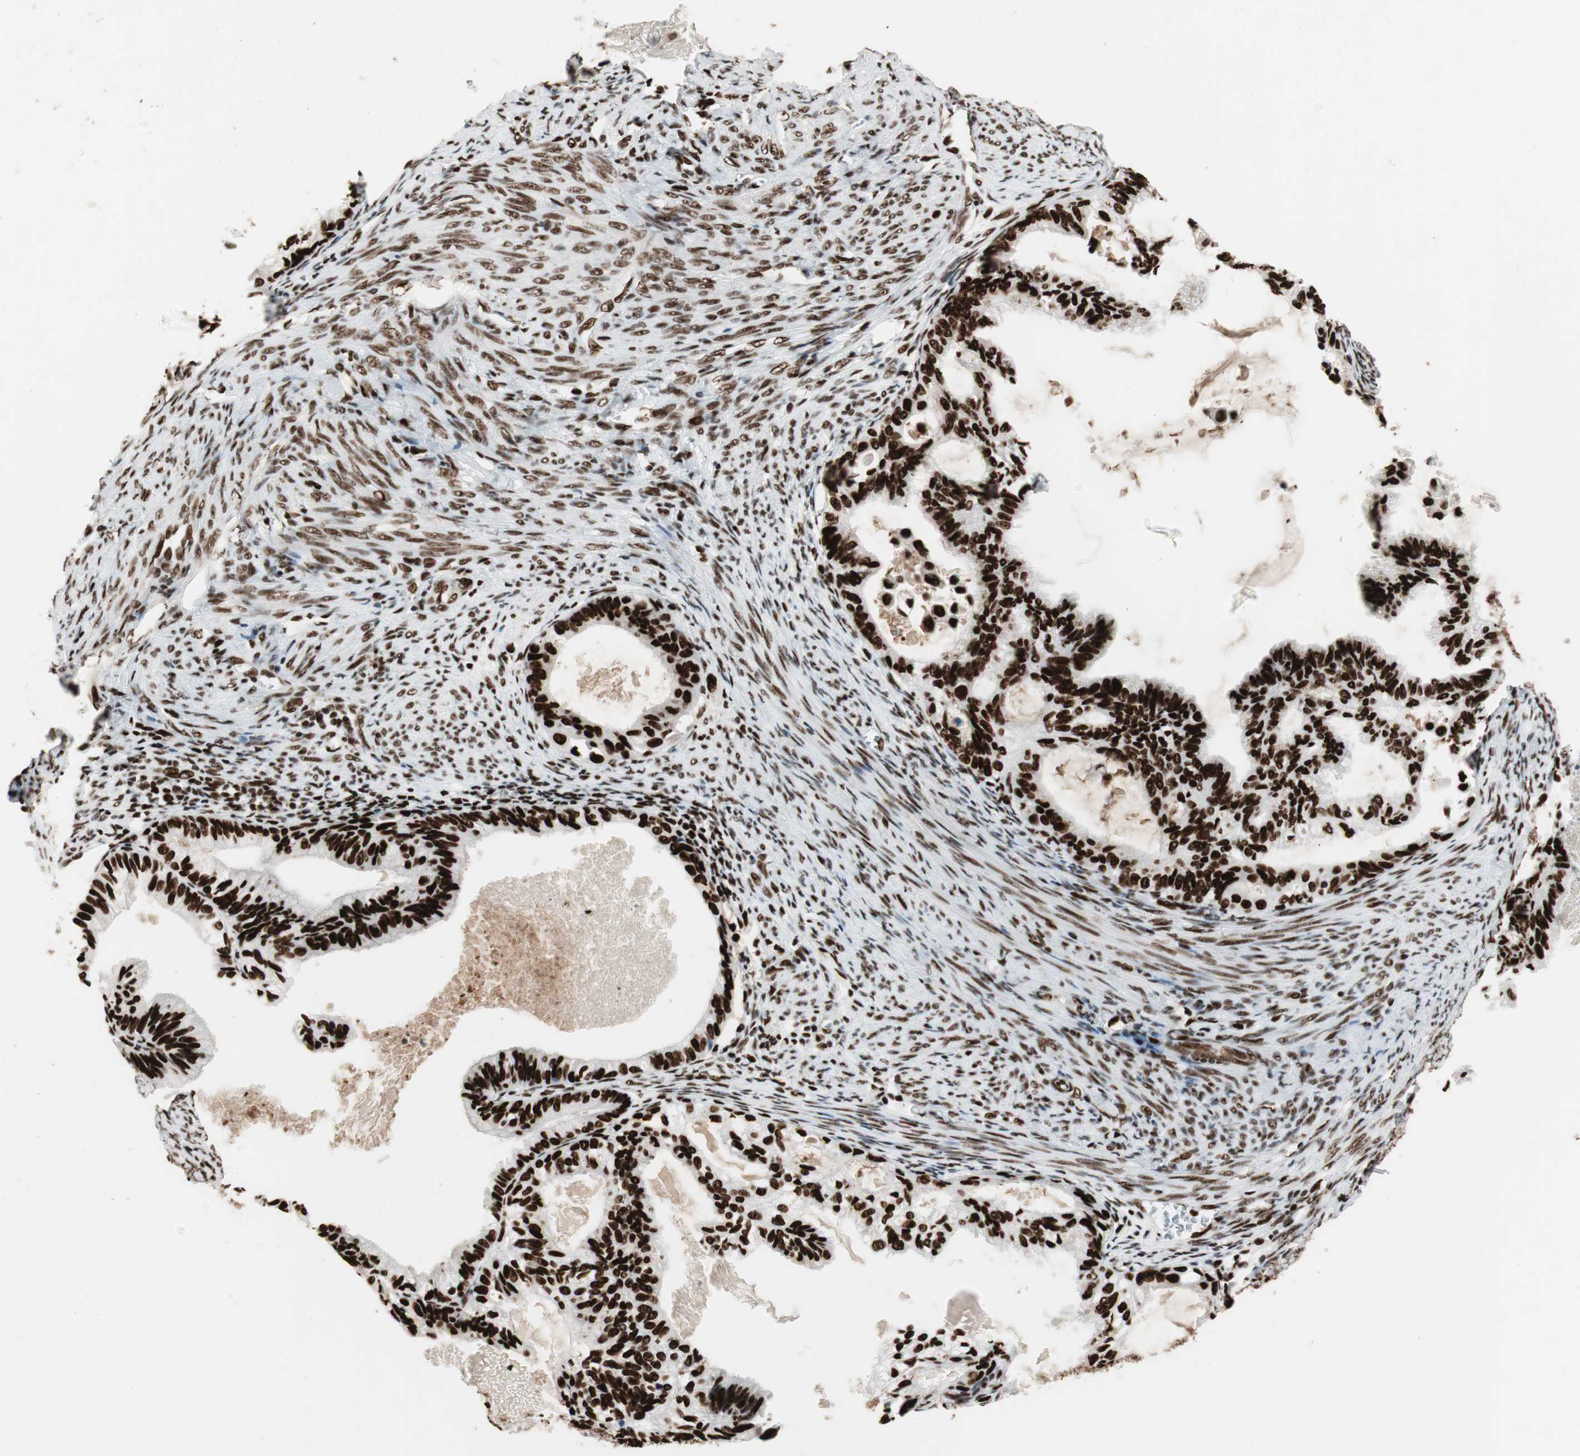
{"staining": {"intensity": "strong", "quantity": ">75%", "location": "nuclear"}, "tissue": "cervical cancer", "cell_type": "Tumor cells", "image_type": "cancer", "snomed": [{"axis": "morphology", "description": "Normal tissue, NOS"}, {"axis": "morphology", "description": "Adenocarcinoma, NOS"}, {"axis": "topography", "description": "Cervix"}, {"axis": "topography", "description": "Endometrium"}], "caption": "Immunohistochemical staining of cervical cancer (adenocarcinoma) demonstrates strong nuclear protein expression in about >75% of tumor cells. (DAB IHC with brightfield microscopy, high magnification).", "gene": "PSME3", "patient": {"sex": "female", "age": 86}}